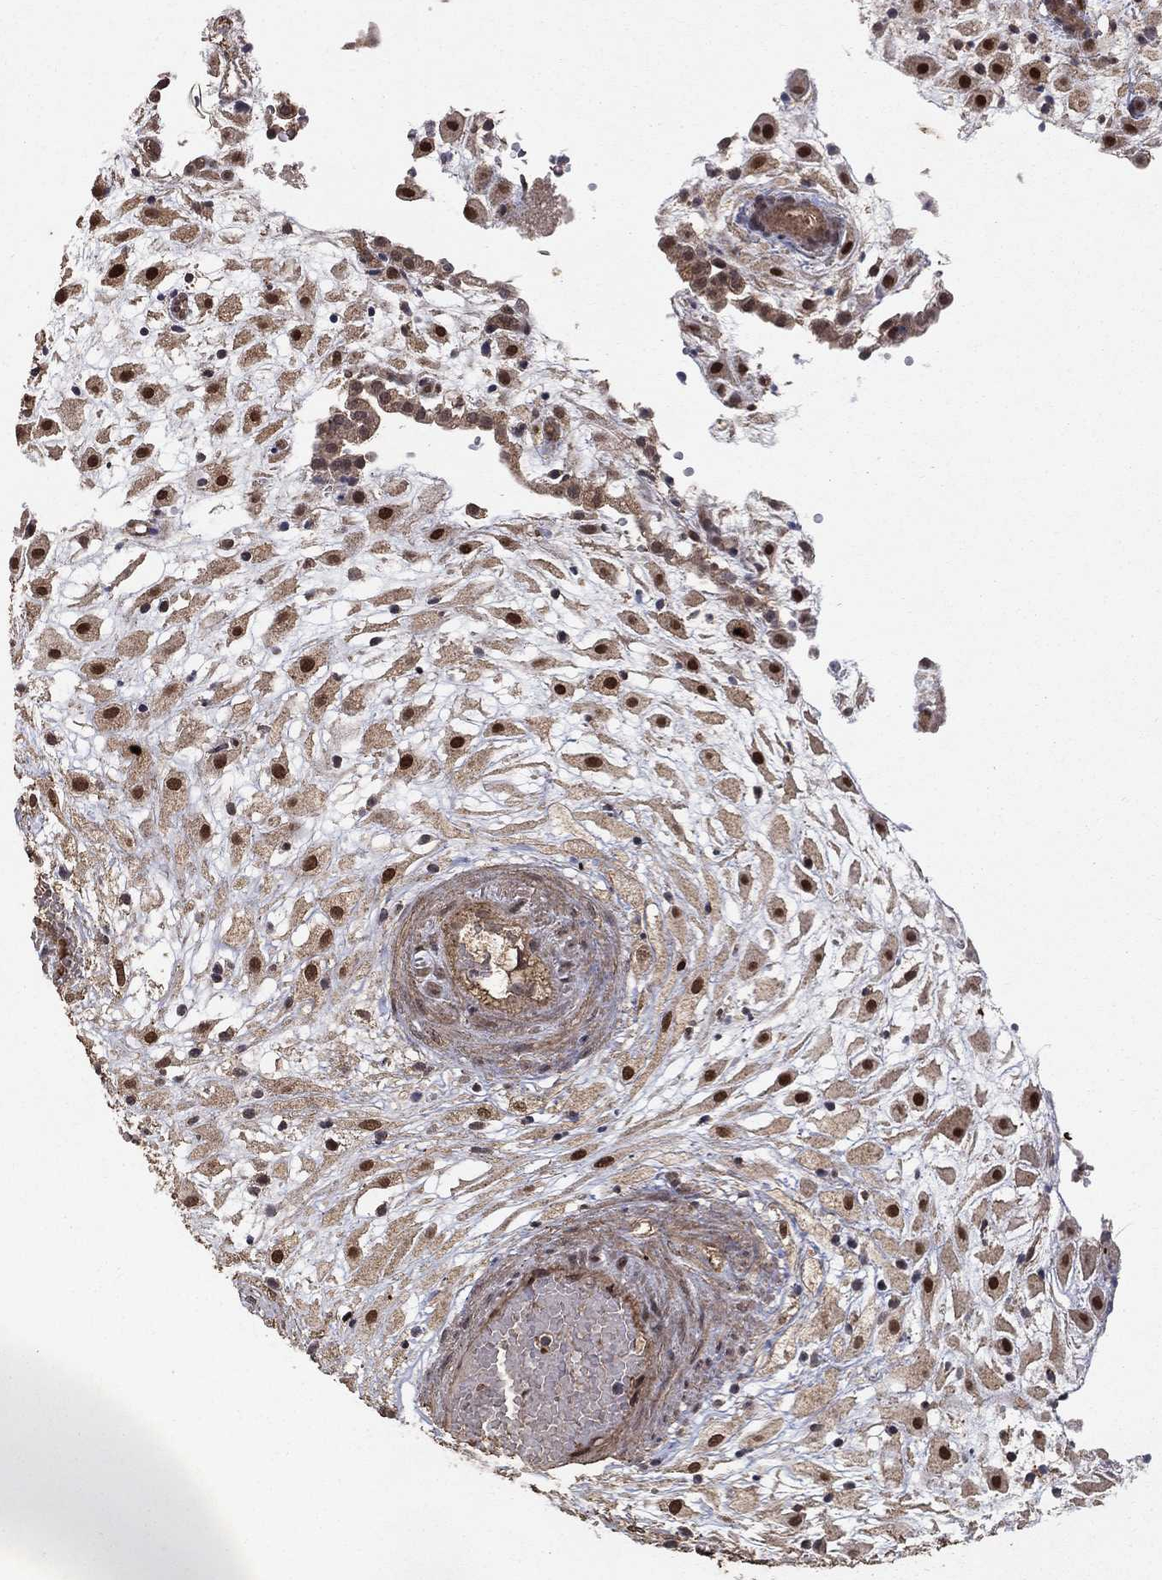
{"staining": {"intensity": "strong", "quantity": "25%-75%", "location": "cytoplasmic/membranous,nuclear"}, "tissue": "placenta", "cell_type": "Decidual cells", "image_type": "normal", "snomed": [{"axis": "morphology", "description": "Normal tissue, NOS"}, {"axis": "topography", "description": "Placenta"}], "caption": "Placenta stained with immunohistochemistry reveals strong cytoplasmic/membranous,nuclear positivity in approximately 25%-75% of decidual cells. (Brightfield microscopy of DAB IHC at high magnification).", "gene": "PRDM1", "patient": {"sex": "female", "age": 24}}